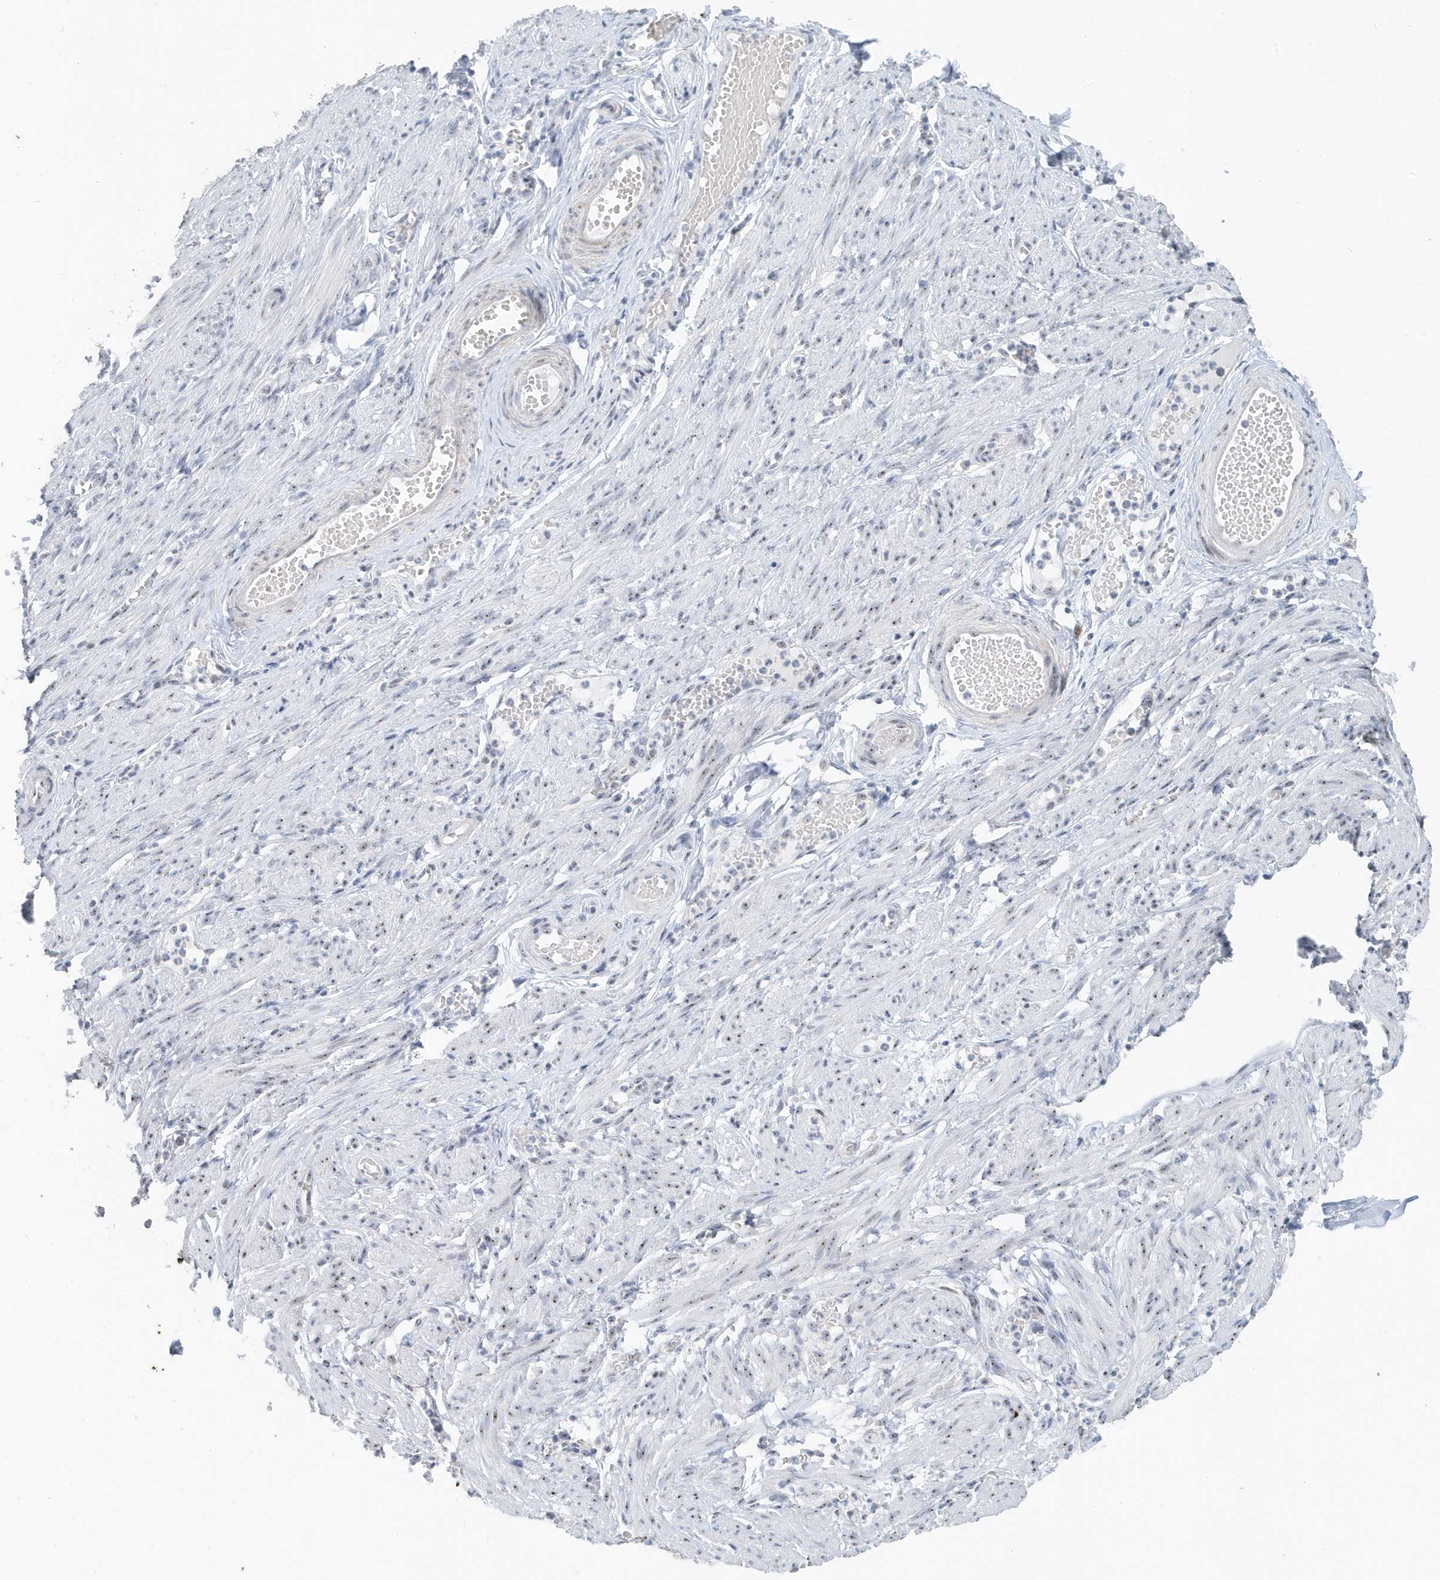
{"staining": {"intensity": "negative", "quantity": "none", "location": "none"}, "tissue": "adipose tissue", "cell_type": "Adipocytes", "image_type": "normal", "snomed": [{"axis": "morphology", "description": "Normal tissue, NOS"}, {"axis": "topography", "description": "Smooth muscle"}, {"axis": "topography", "description": "Peripheral nerve tissue"}], "caption": "Immunohistochemistry photomicrograph of benign adipose tissue: adipose tissue stained with DAB (3,3'-diaminobenzidine) reveals no significant protein expression in adipocytes.", "gene": "RPF2", "patient": {"sex": "female", "age": 39}}